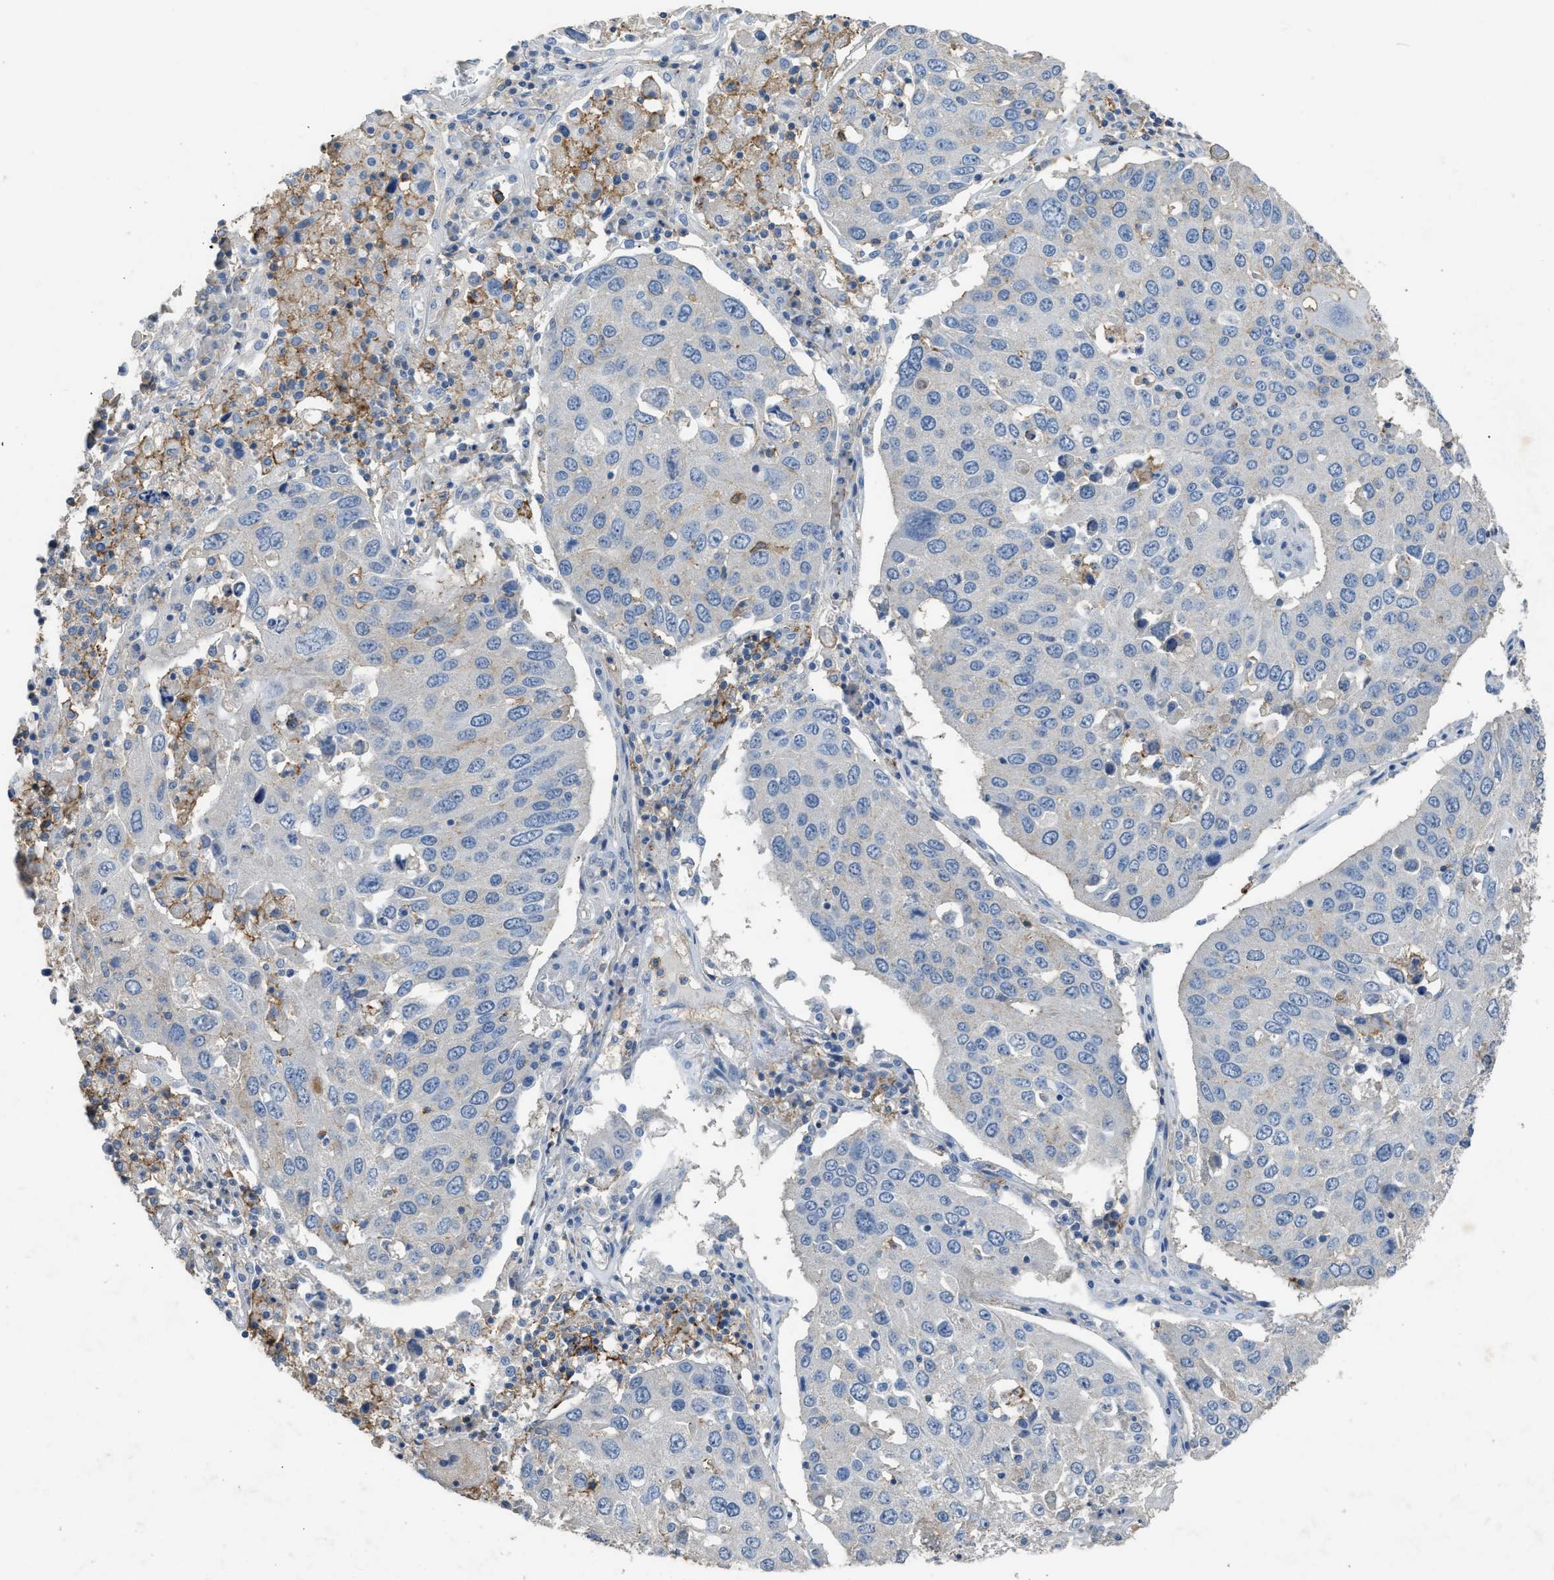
{"staining": {"intensity": "negative", "quantity": "none", "location": "none"}, "tissue": "lung cancer", "cell_type": "Tumor cells", "image_type": "cancer", "snomed": [{"axis": "morphology", "description": "Squamous cell carcinoma, NOS"}, {"axis": "topography", "description": "Lung"}], "caption": "This is a micrograph of IHC staining of lung cancer (squamous cell carcinoma), which shows no expression in tumor cells.", "gene": "OR51E1", "patient": {"sex": "male", "age": 65}}